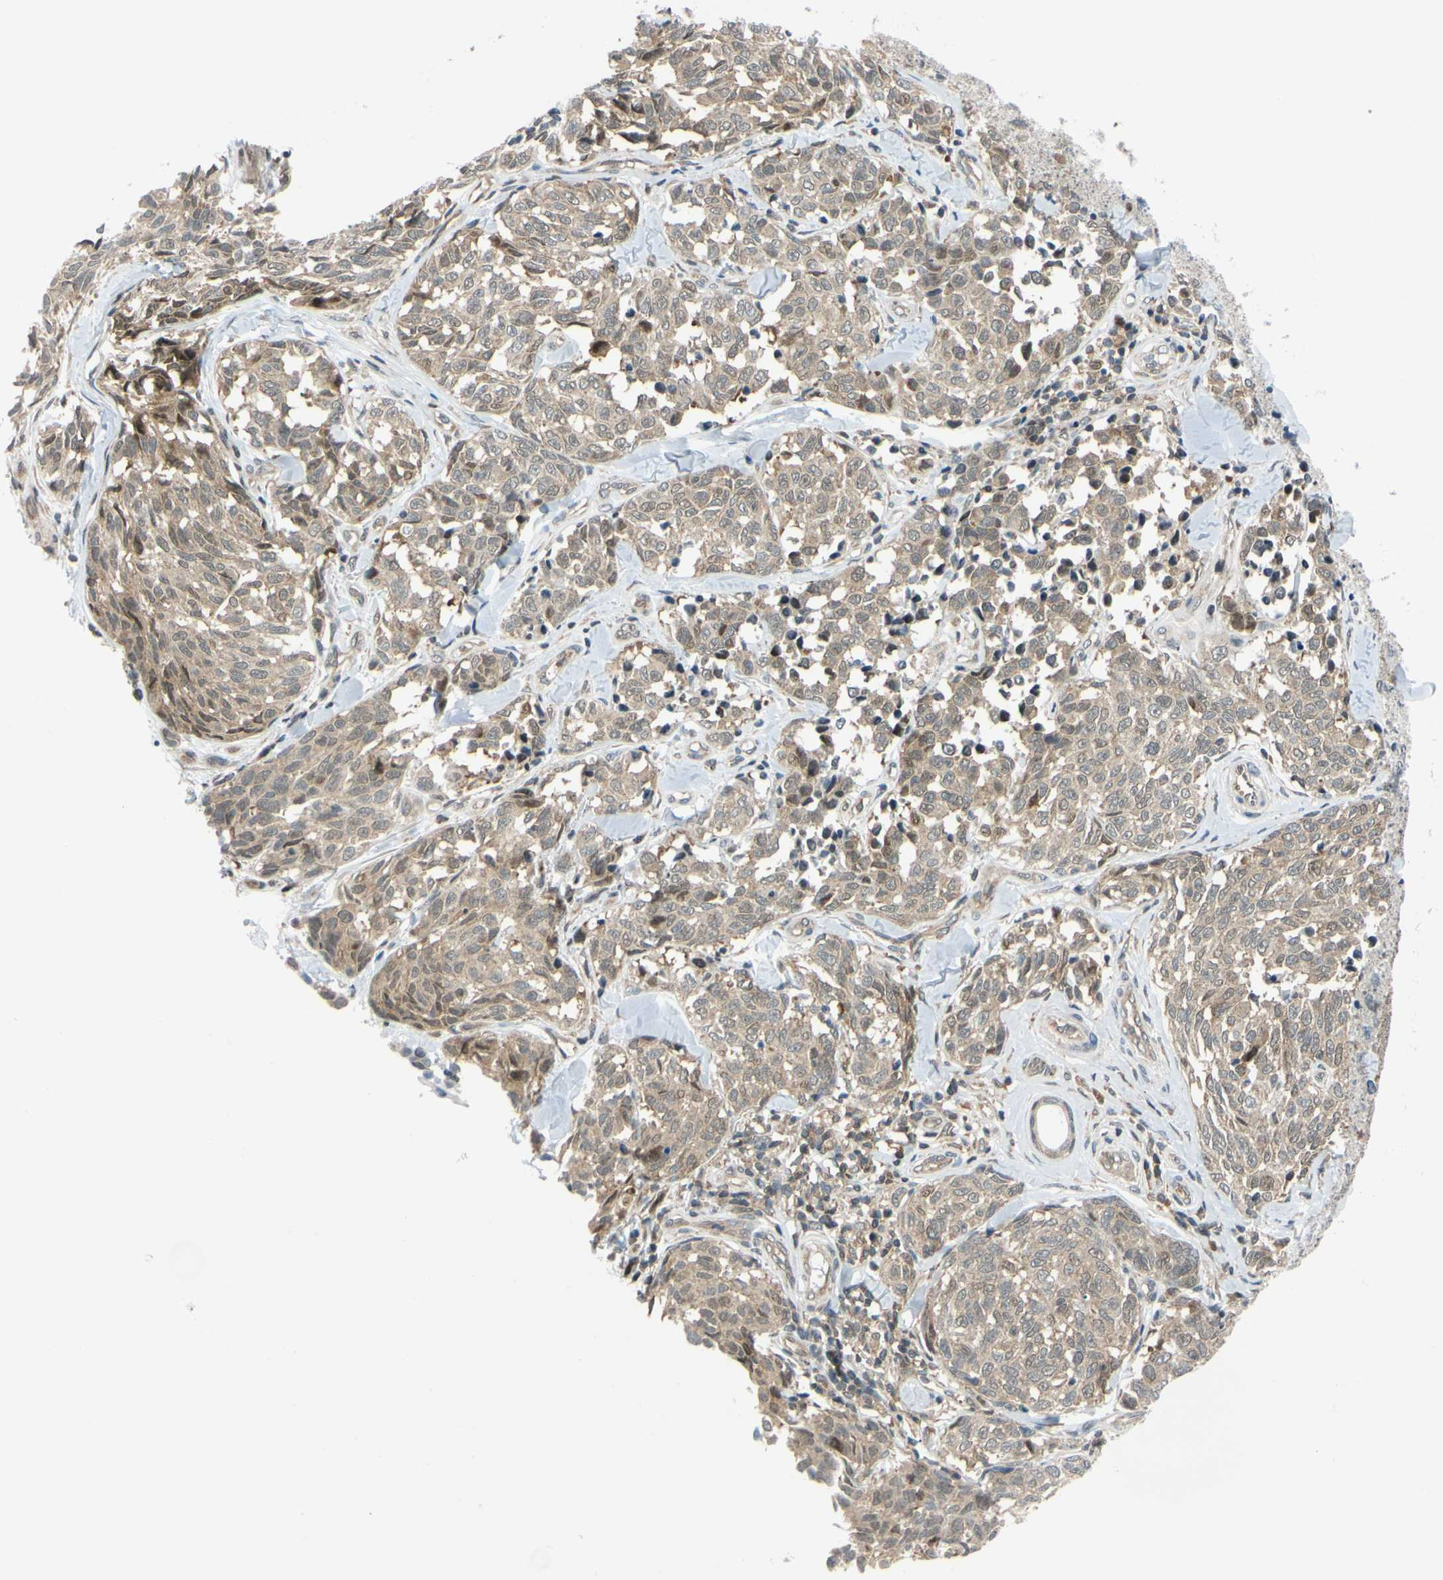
{"staining": {"intensity": "weak", "quantity": "<25%", "location": "cytoplasmic/membranous"}, "tissue": "melanoma", "cell_type": "Tumor cells", "image_type": "cancer", "snomed": [{"axis": "morphology", "description": "Malignant melanoma, NOS"}, {"axis": "topography", "description": "Skin"}], "caption": "The micrograph demonstrates no significant staining in tumor cells of malignant melanoma.", "gene": "MAPK9", "patient": {"sex": "female", "age": 64}}